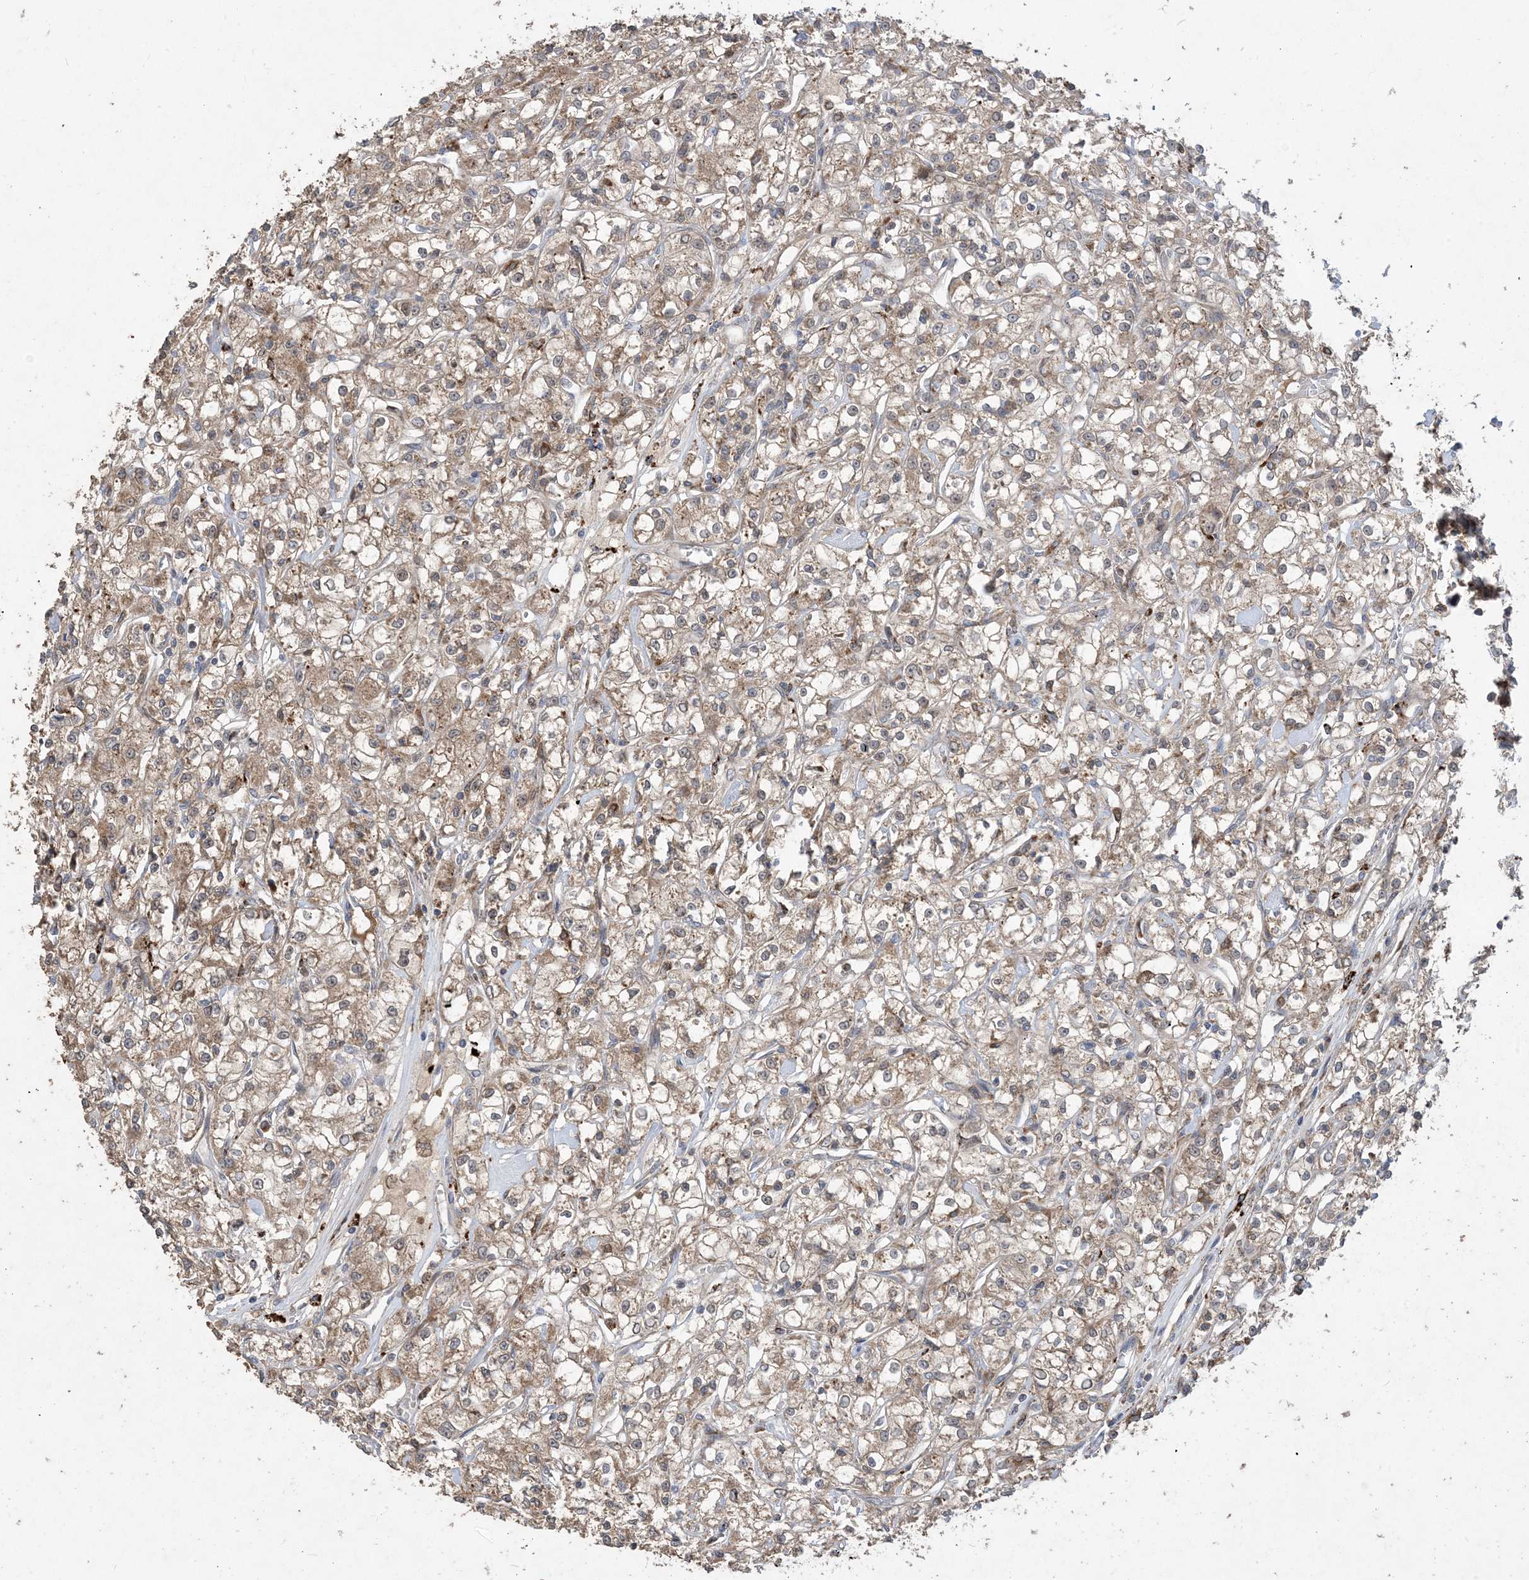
{"staining": {"intensity": "weak", "quantity": "25%-75%", "location": "cytoplasmic/membranous"}, "tissue": "renal cancer", "cell_type": "Tumor cells", "image_type": "cancer", "snomed": [{"axis": "morphology", "description": "Adenocarcinoma, NOS"}, {"axis": "topography", "description": "Kidney"}], "caption": "Human adenocarcinoma (renal) stained for a protein (brown) displays weak cytoplasmic/membranous positive staining in about 25%-75% of tumor cells.", "gene": "MASP2", "patient": {"sex": "female", "age": 59}}